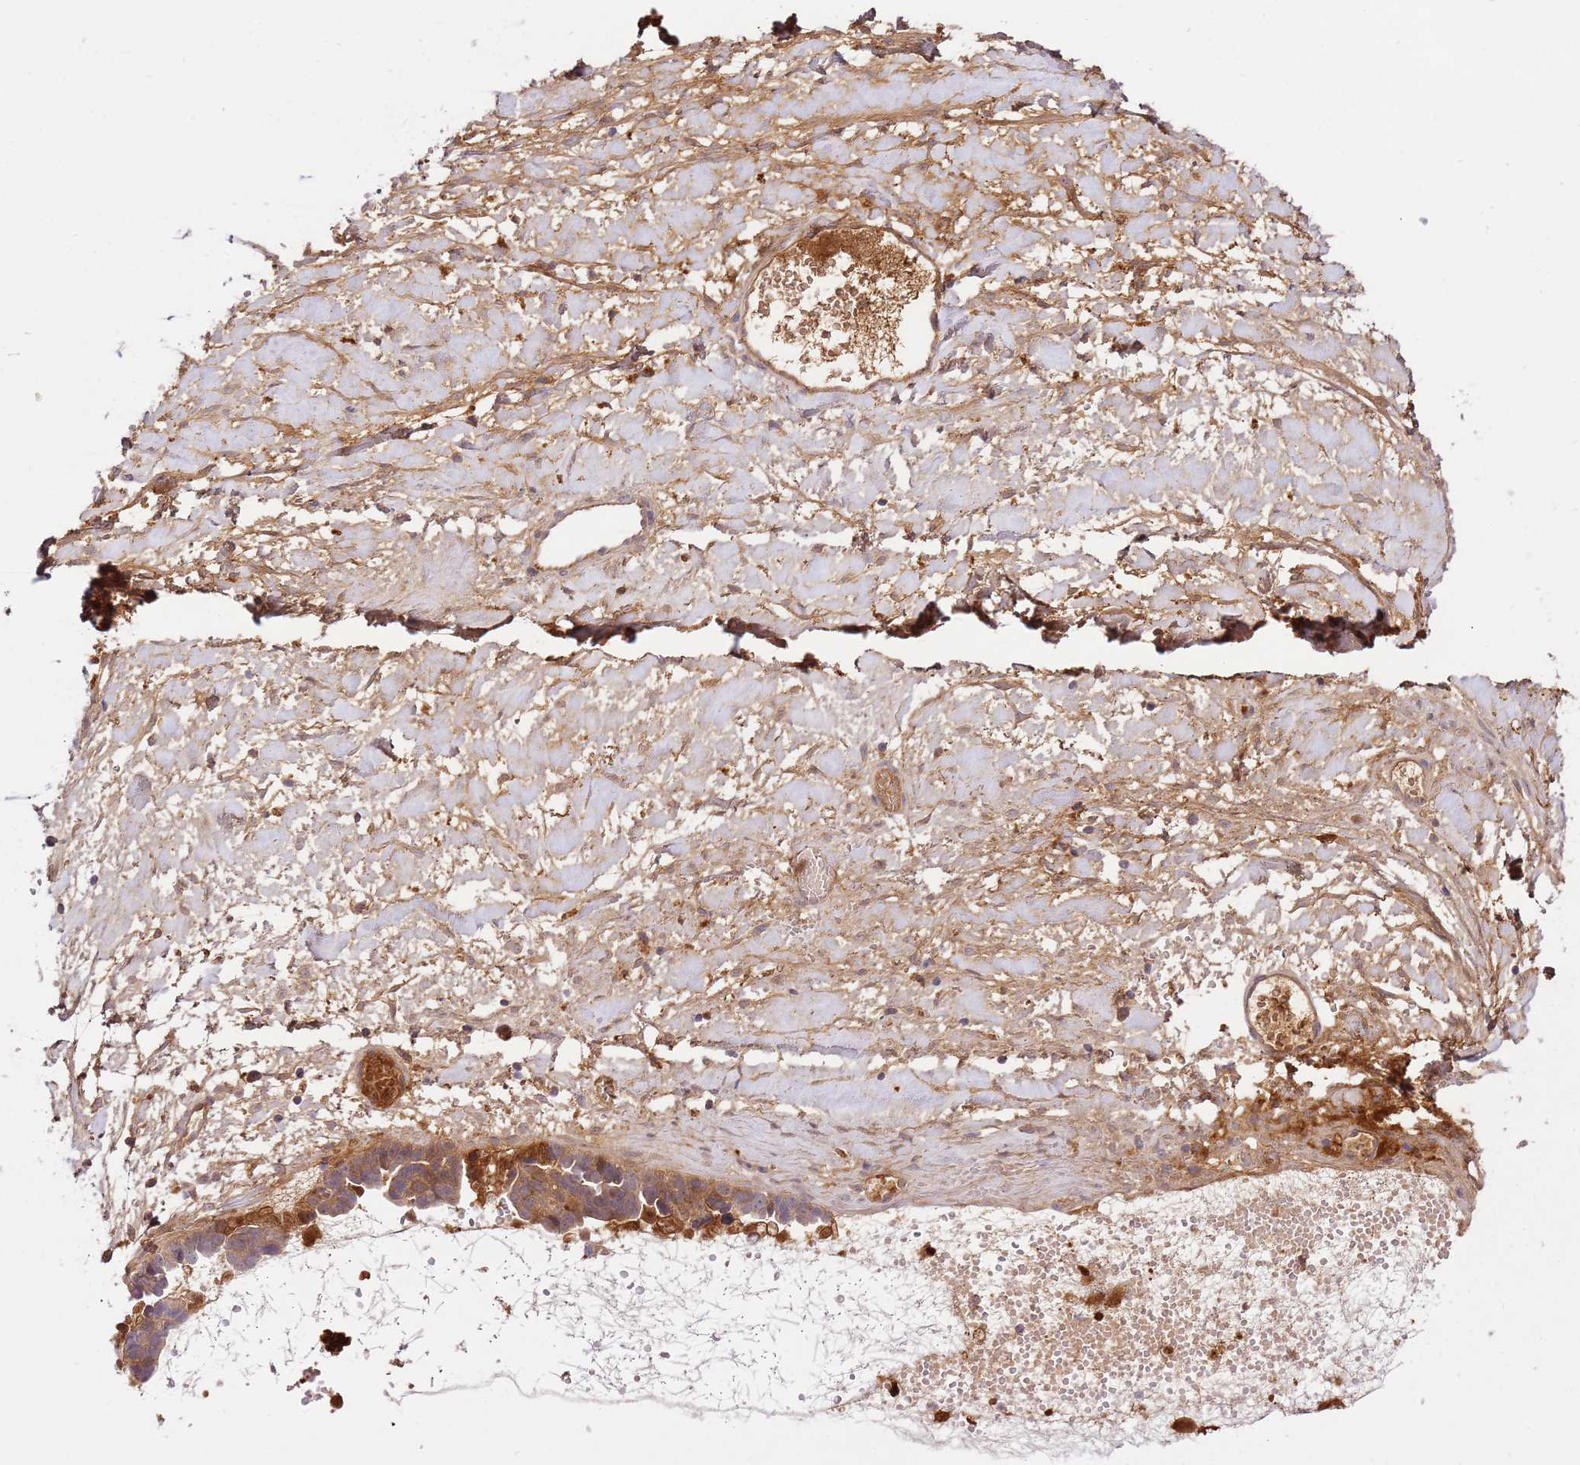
{"staining": {"intensity": "moderate", "quantity": ">75%", "location": "cytoplasmic/membranous,nuclear"}, "tissue": "ovarian cancer", "cell_type": "Tumor cells", "image_type": "cancer", "snomed": [{"axis": "morphology", "description": "Cystadenocarcinoma, serous, NOS"}, {"axis": "topography", "description": "Ovary"}], "caption": "Immunohistochemistry (IHC) staining of ovarian cancer (serous cystadenocarcinoma), which displays medium levels of moderate cytoplasmic/membranous and nuclear positivity in about >75% of tumor cells indicating moderate cytoplasmic/membranous and nuclear protein expression. The staining was performed using DAB (3,3'-diaminobenzidine) (brown) for protein detection and nuclei were counterstained in hematoxylin (blue).", "gene": "C8G", "patient": {"sex": "female", "age": 54}}